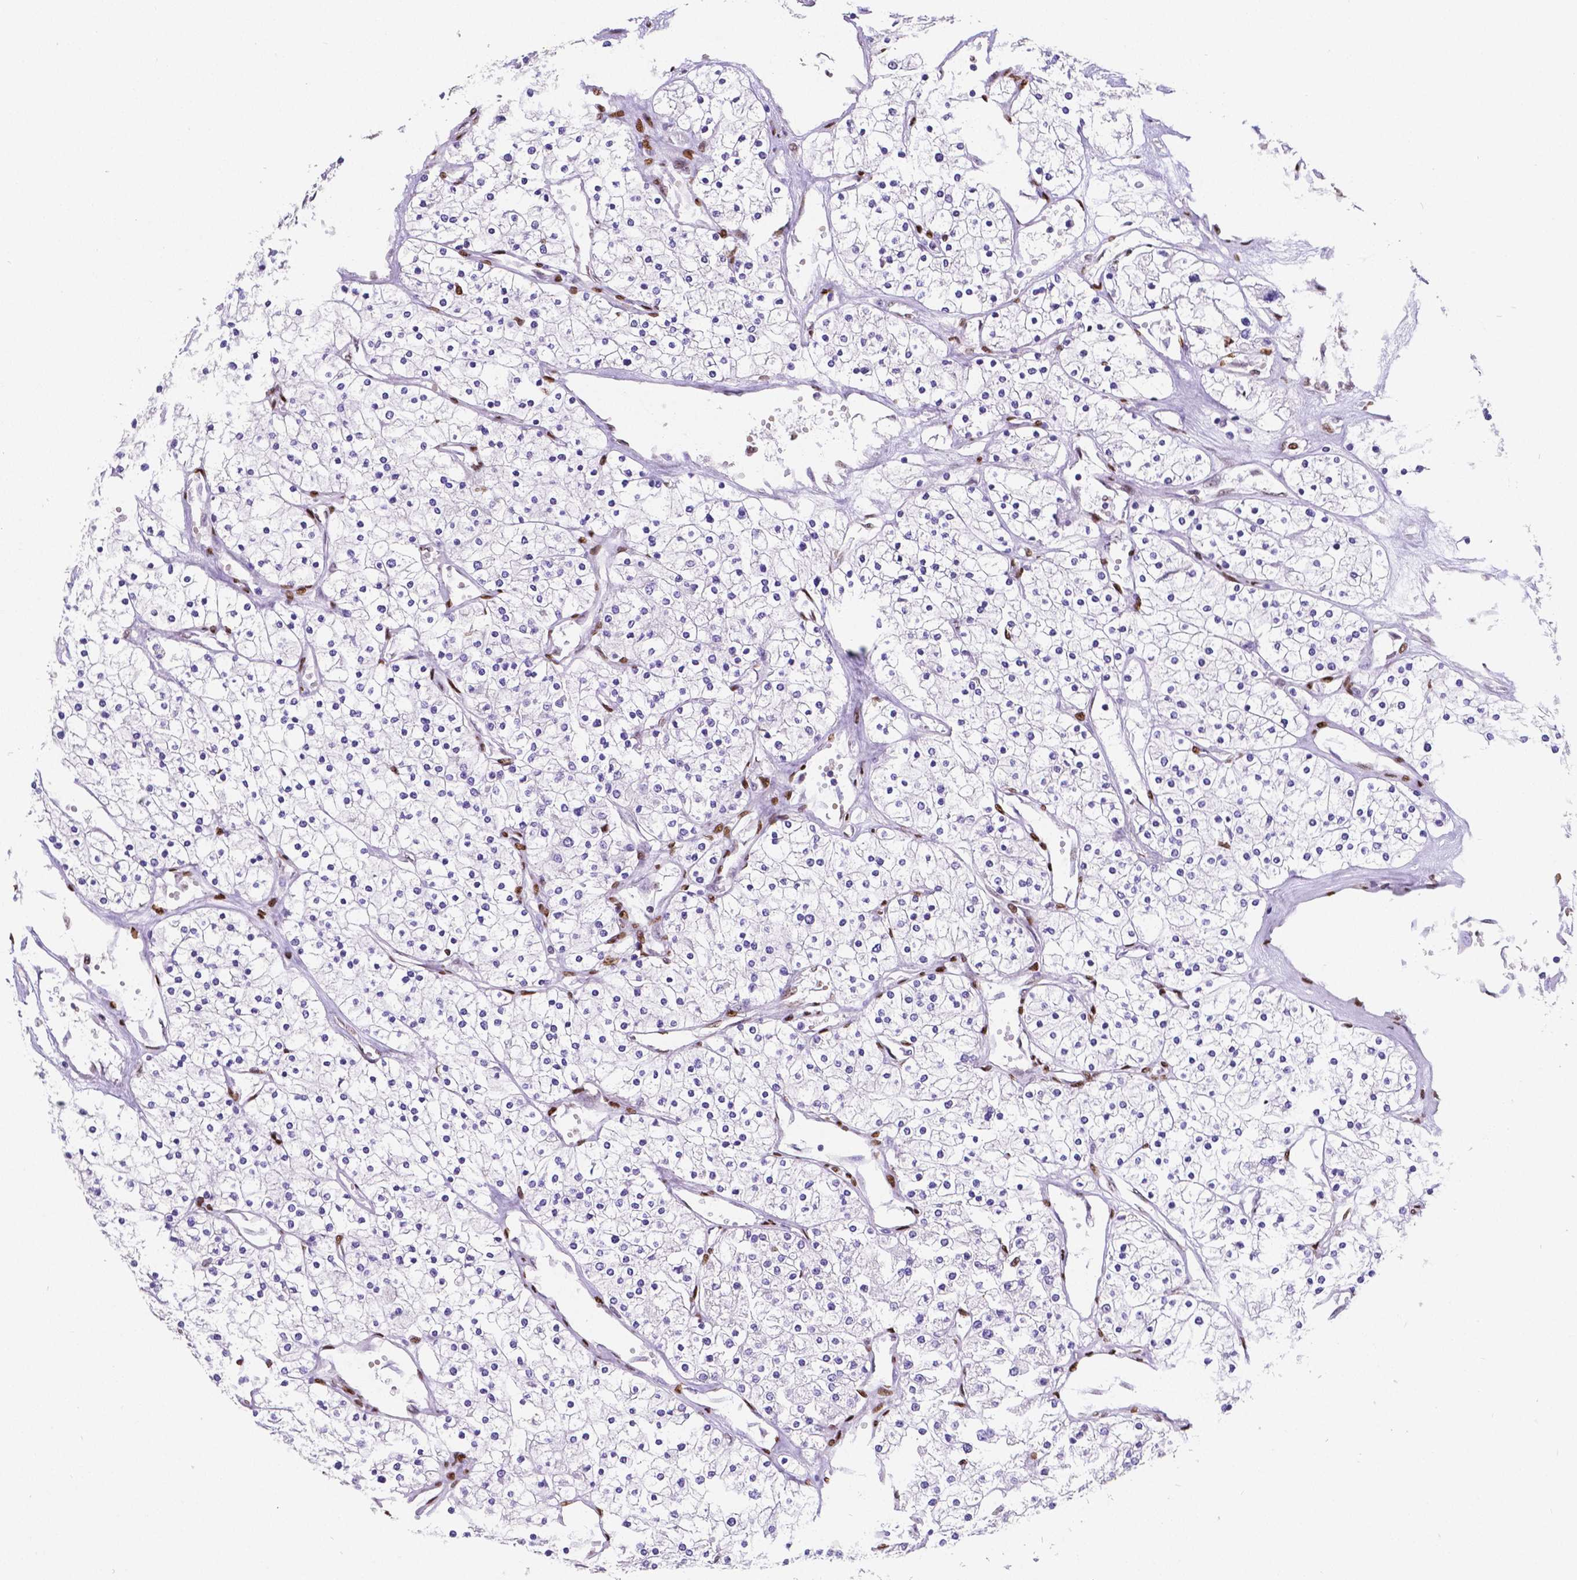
{"staining": {"intensity": "negative", "quantity": "none", "location": "none"}, "tissue": "renal cancer", "cell_type": "Tumor cells", "image_type": "cancer", "snomed": [{"axis": "morphology", "description": "Adenocarcinoma, NOS"}, {"axis": "topography", "description": "Kidney"}], "caption": "Renal cancer stained for a protein using immunohistochemistry (IHC) reveals no staining tumor cells.", "gene": "MEF2C", "patient": {"sex": "male", "age": 80}}